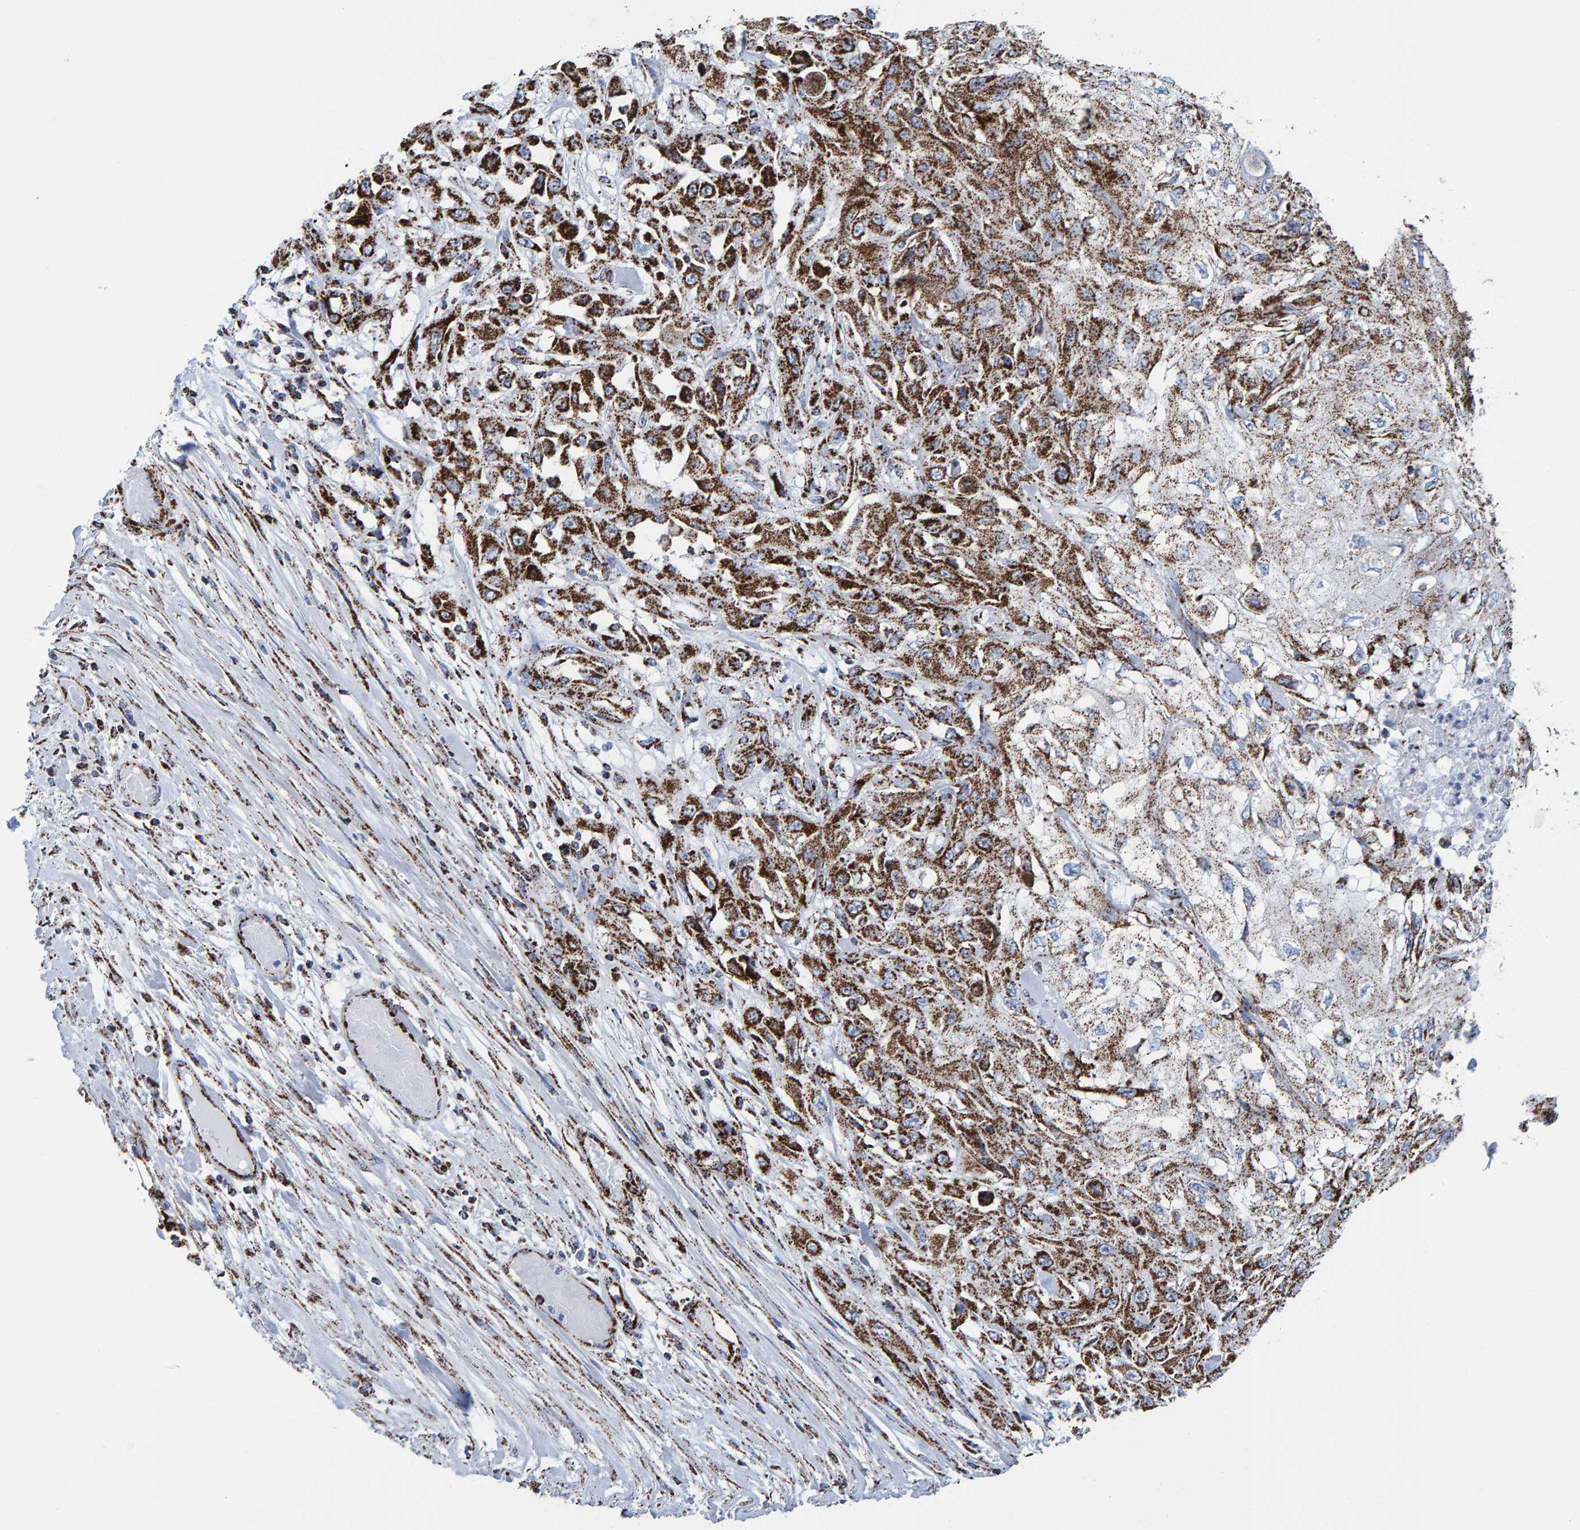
{"staining": {"intensity": "strong", "quantity": ">75%", "location": "cytoplasmic/membranous"}, "tissue": "skin cancer", "cell_type": "Tumor cells", "image_type": "cancer", "snomed": [{"axis": "morphology", "description": "Squamous cell carcinoma, NOS"}, {"axis": "morphology", "description": "Squamous cell carcinoma, metastatic, NOS"}, {"axis": "topography", "description": "Skin"}, {"axis": "topography", "description": "Lymph node"}], "caption": "IHC of skin metastatic squamous cell carcinoma displays high levels of strong cytoplasmic/membranous positivity in about >75% of tumor cells.", "gene": "ENSG00000262660", "patient": {"sex": "male", "age": 75}}